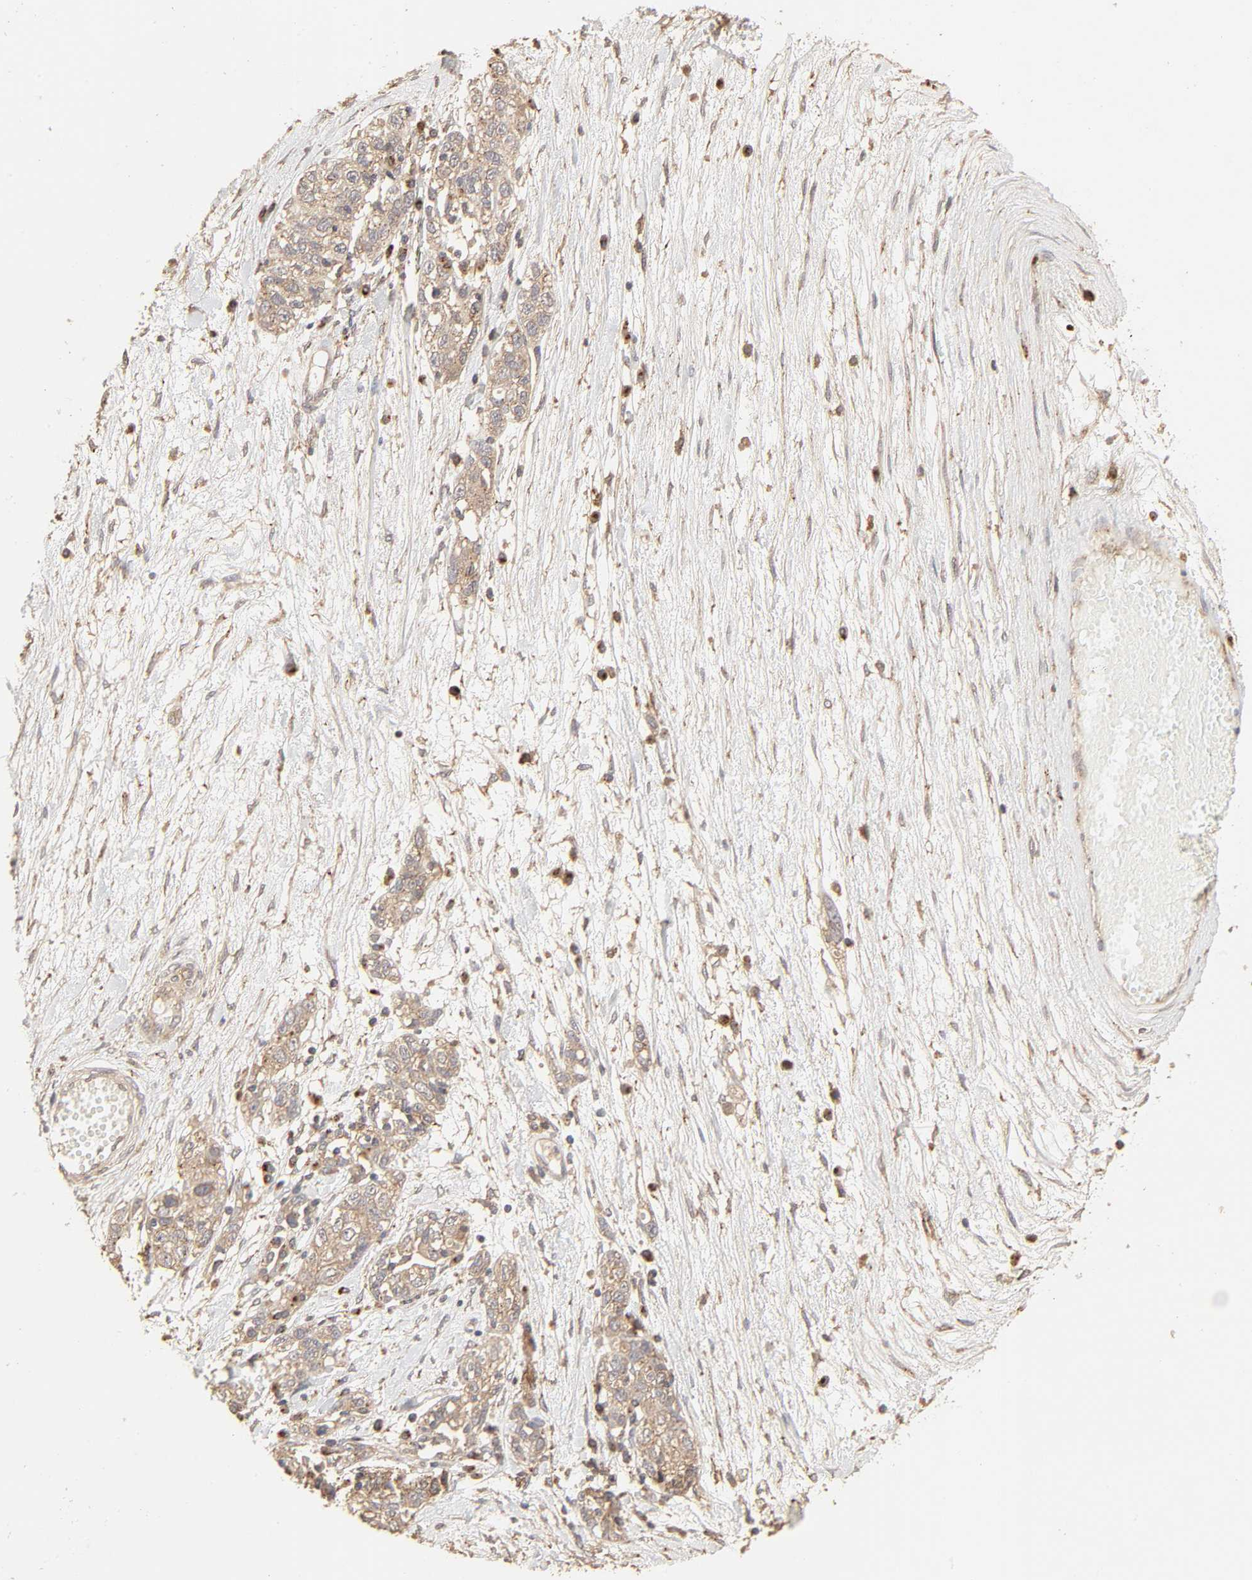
{"staining": {"intensity": "moderate", "quantity": ">75%", "location": "cytoplasmic/membranous"}, "tissue": "ovarian cancer", "cell_type": "Tumor cells", "image_type": "cancer", "snomed": [{"axis": "morphology", "description": "Cystadenocarcinoma, serous, NOS"}, {"axis": "topography", "description": "Ovary"}], "caption": "Immunohistochemistry staining of serous cystadenocarcinoma (ovarian), which reveals medium levels of moderate cytoplasmic/membranous staining in about >75% of tumor cells indicating moderate cytoplasmic/membranous protein staining. The staining was performed using DAB (brown) for protein detection and nuclei were counterstained in hematoxylin (blue).", "gene": "EPS8", "patient": {"sex": "female", "age": 71}}